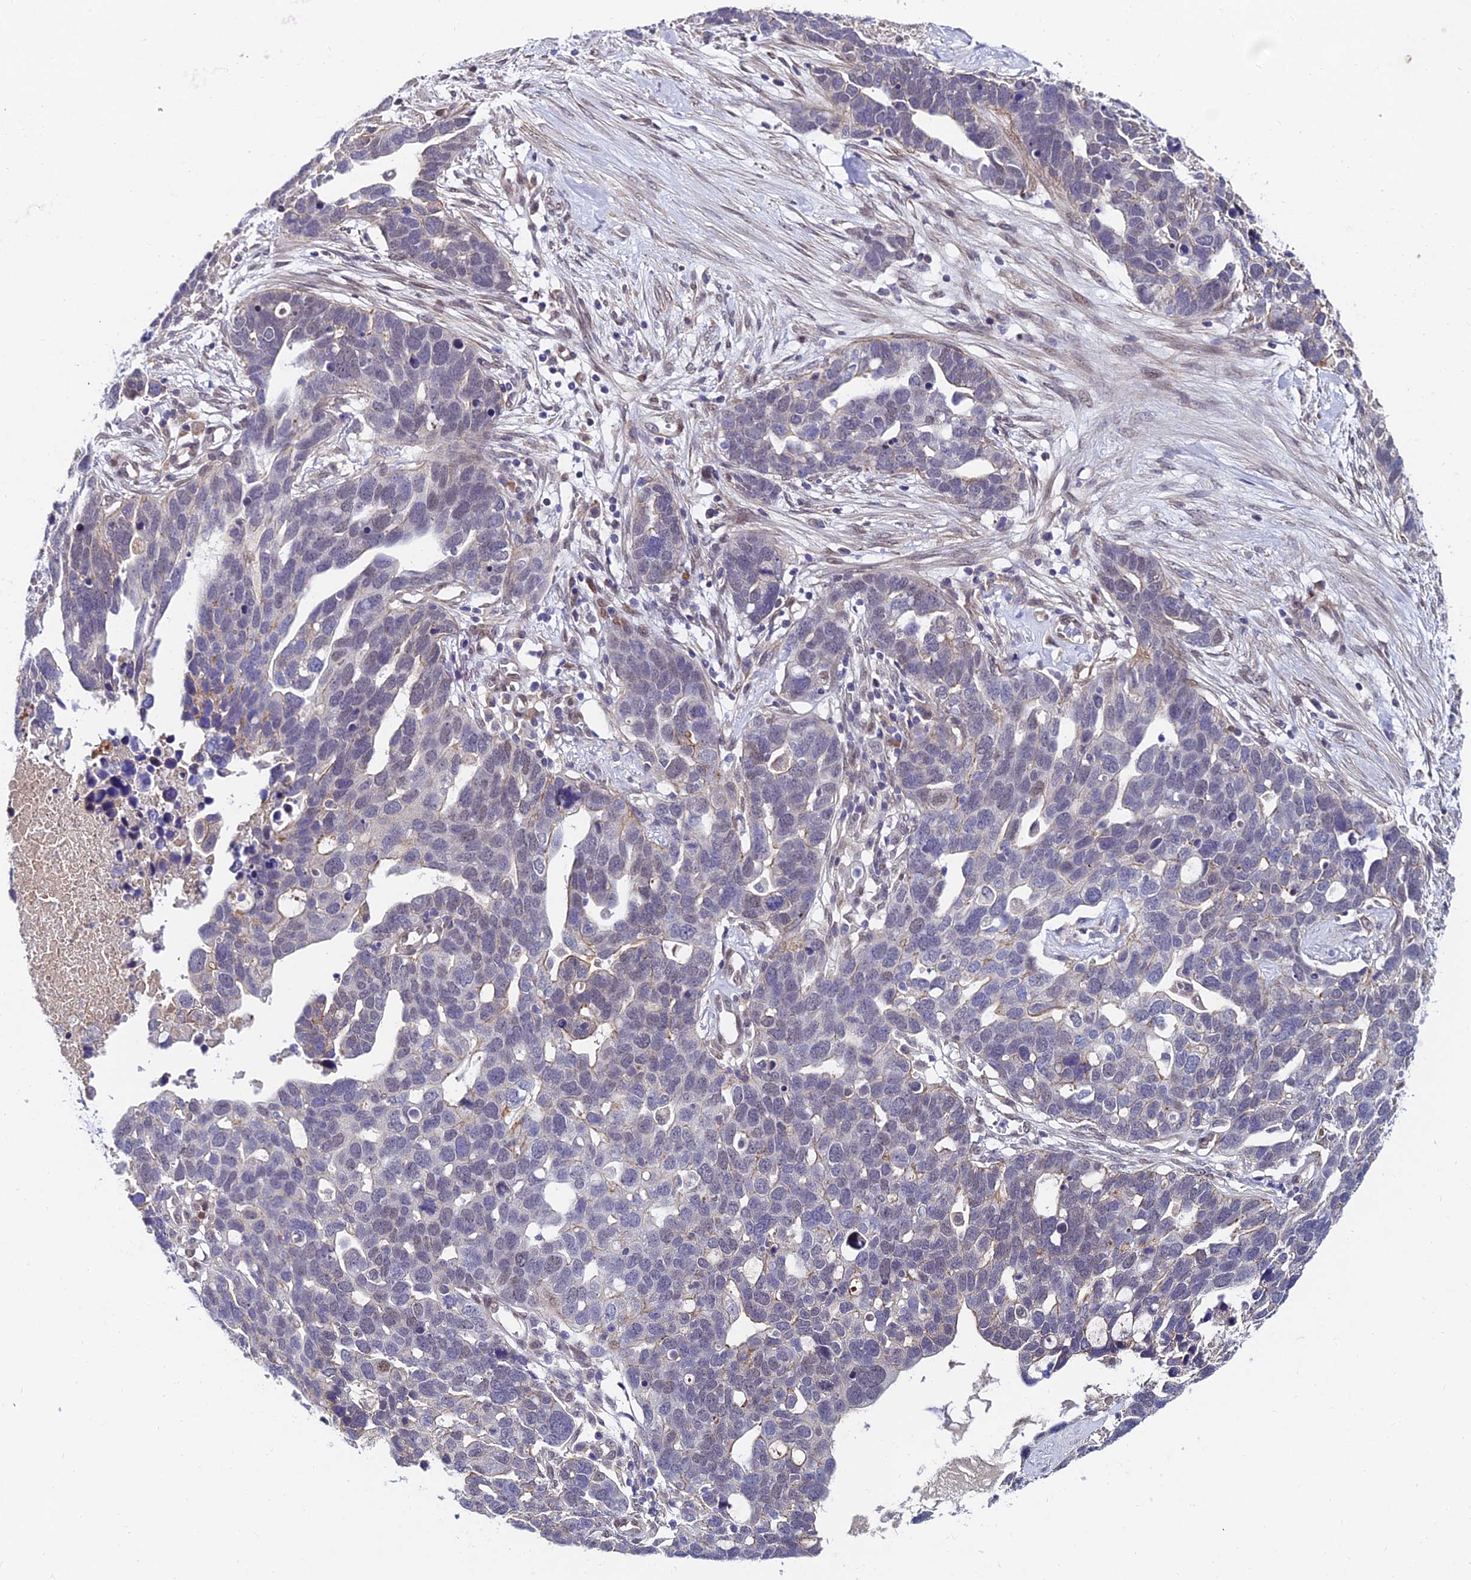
{"staining": {"intensity": "negative", "quantity": "none", "location": "none"}, "tissue": "ovarian cancer", "cell_type": "Tumor cells", "image_type": "cancer", "snomed": [{"axis": "morphology", "description": "Cystadenocarcinoma, serous, NOS"}, {"axis": "topography", "description": "Ovary"}], "caption": "High power microscopy photomicrograph of an immunohistochemistry histopathology image of serous cystadenocarcinoma (ovarian), revealing no significant staining in tumor cells. Brightfield microscopy of immunohistochemistry (IHC) stained with DAB (brown) and hematoxylin (blue), captured at high magnification.", "gene": "TRIM24", "patient": {"sex": "female", "age": 54}}